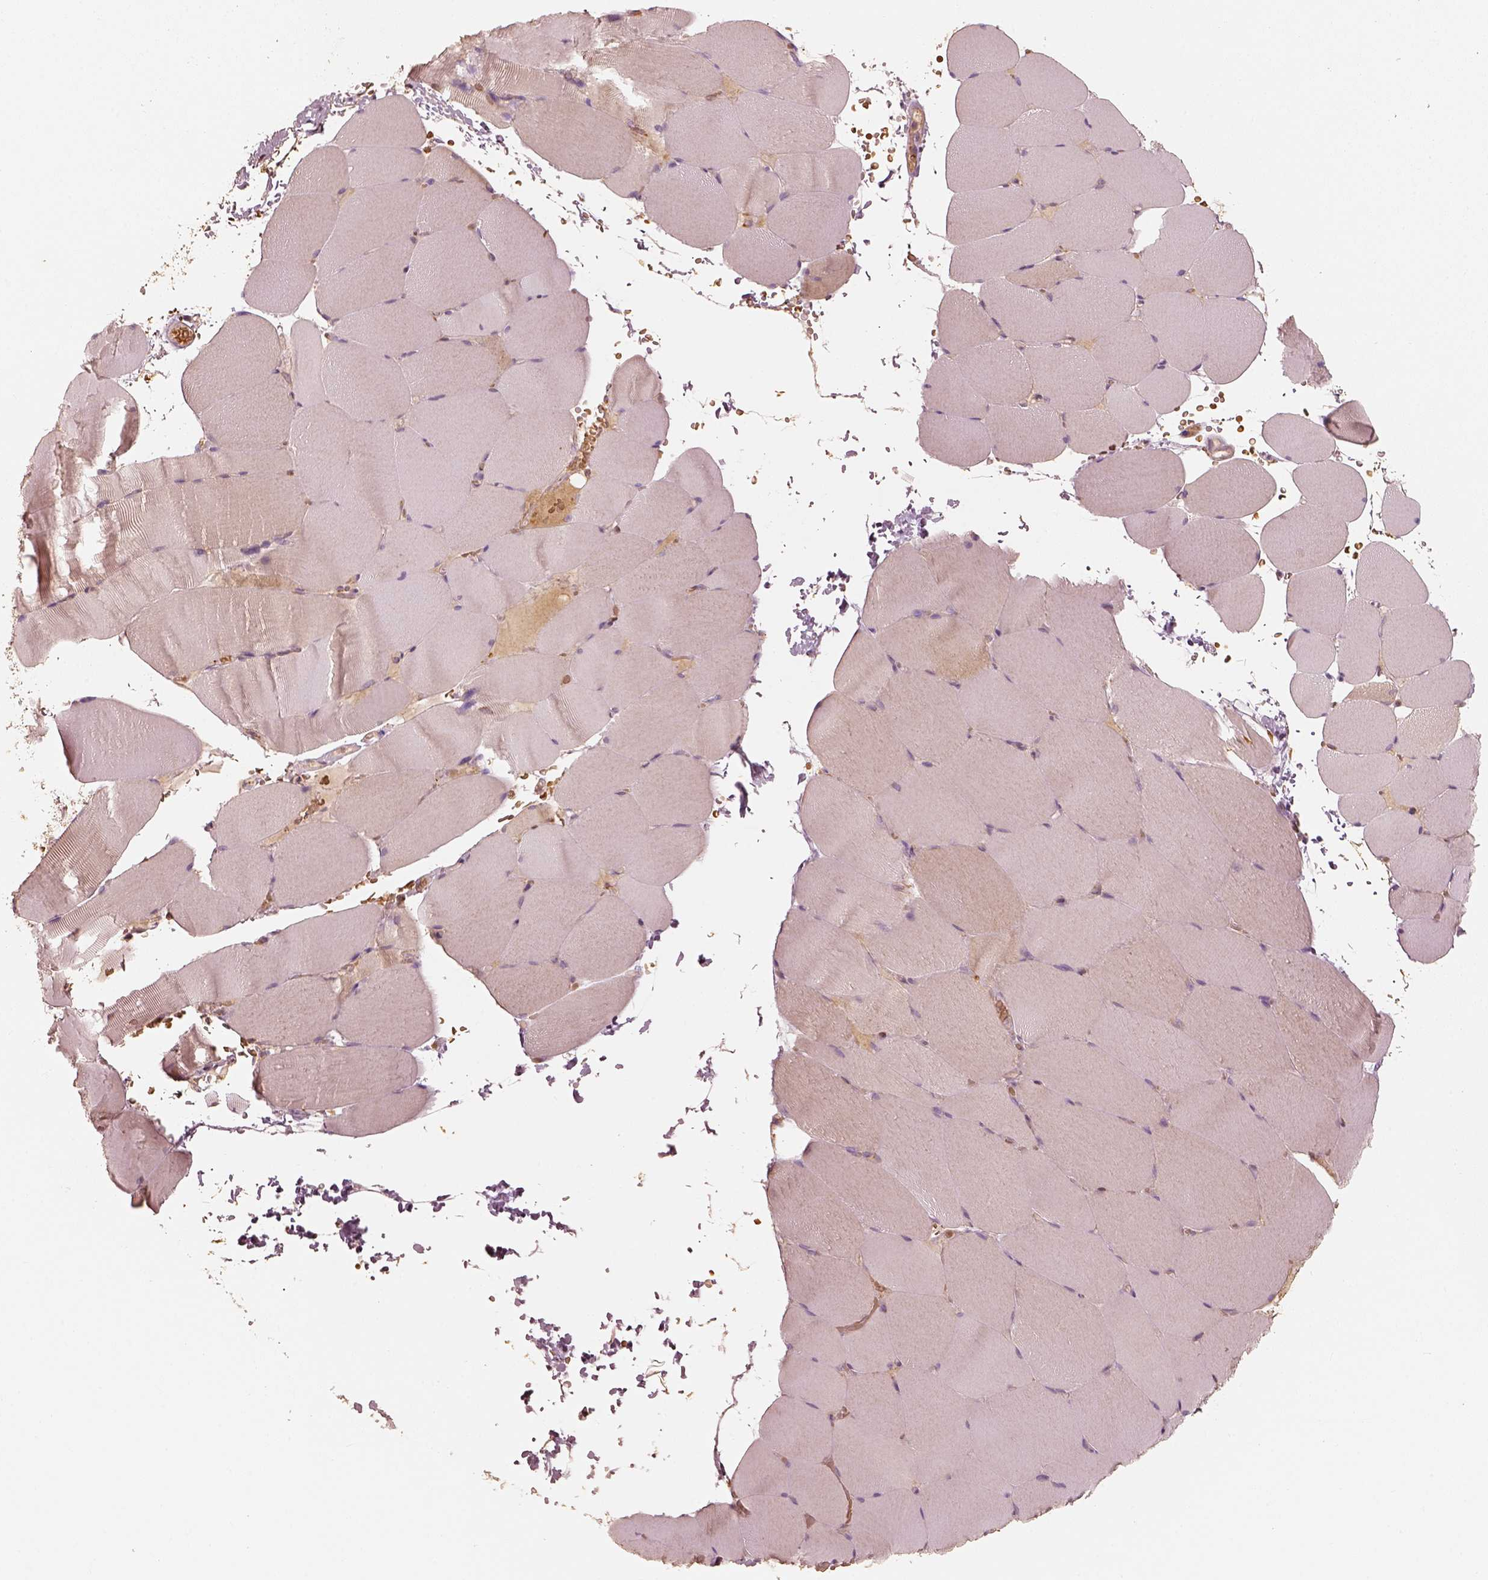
{"staining": {"intensity": "weak", "quantity": "<25%", "location": "cytoplasmic/membranous"}, "tissue": "skeletal muscle", "cell_type": "Myocytes", "image_type": "normal", "snomed": [{"axis": "morphology", "description": "Normal tissue, NOS"}, {"axis": "topography", "description": "Skeletal muscle"}], "caption": "IHC of unremarkable skeletal muscle shows no expression in myocytes.", "gene": "FSCN1", "patient": {"sex": "female", "age": 37}}